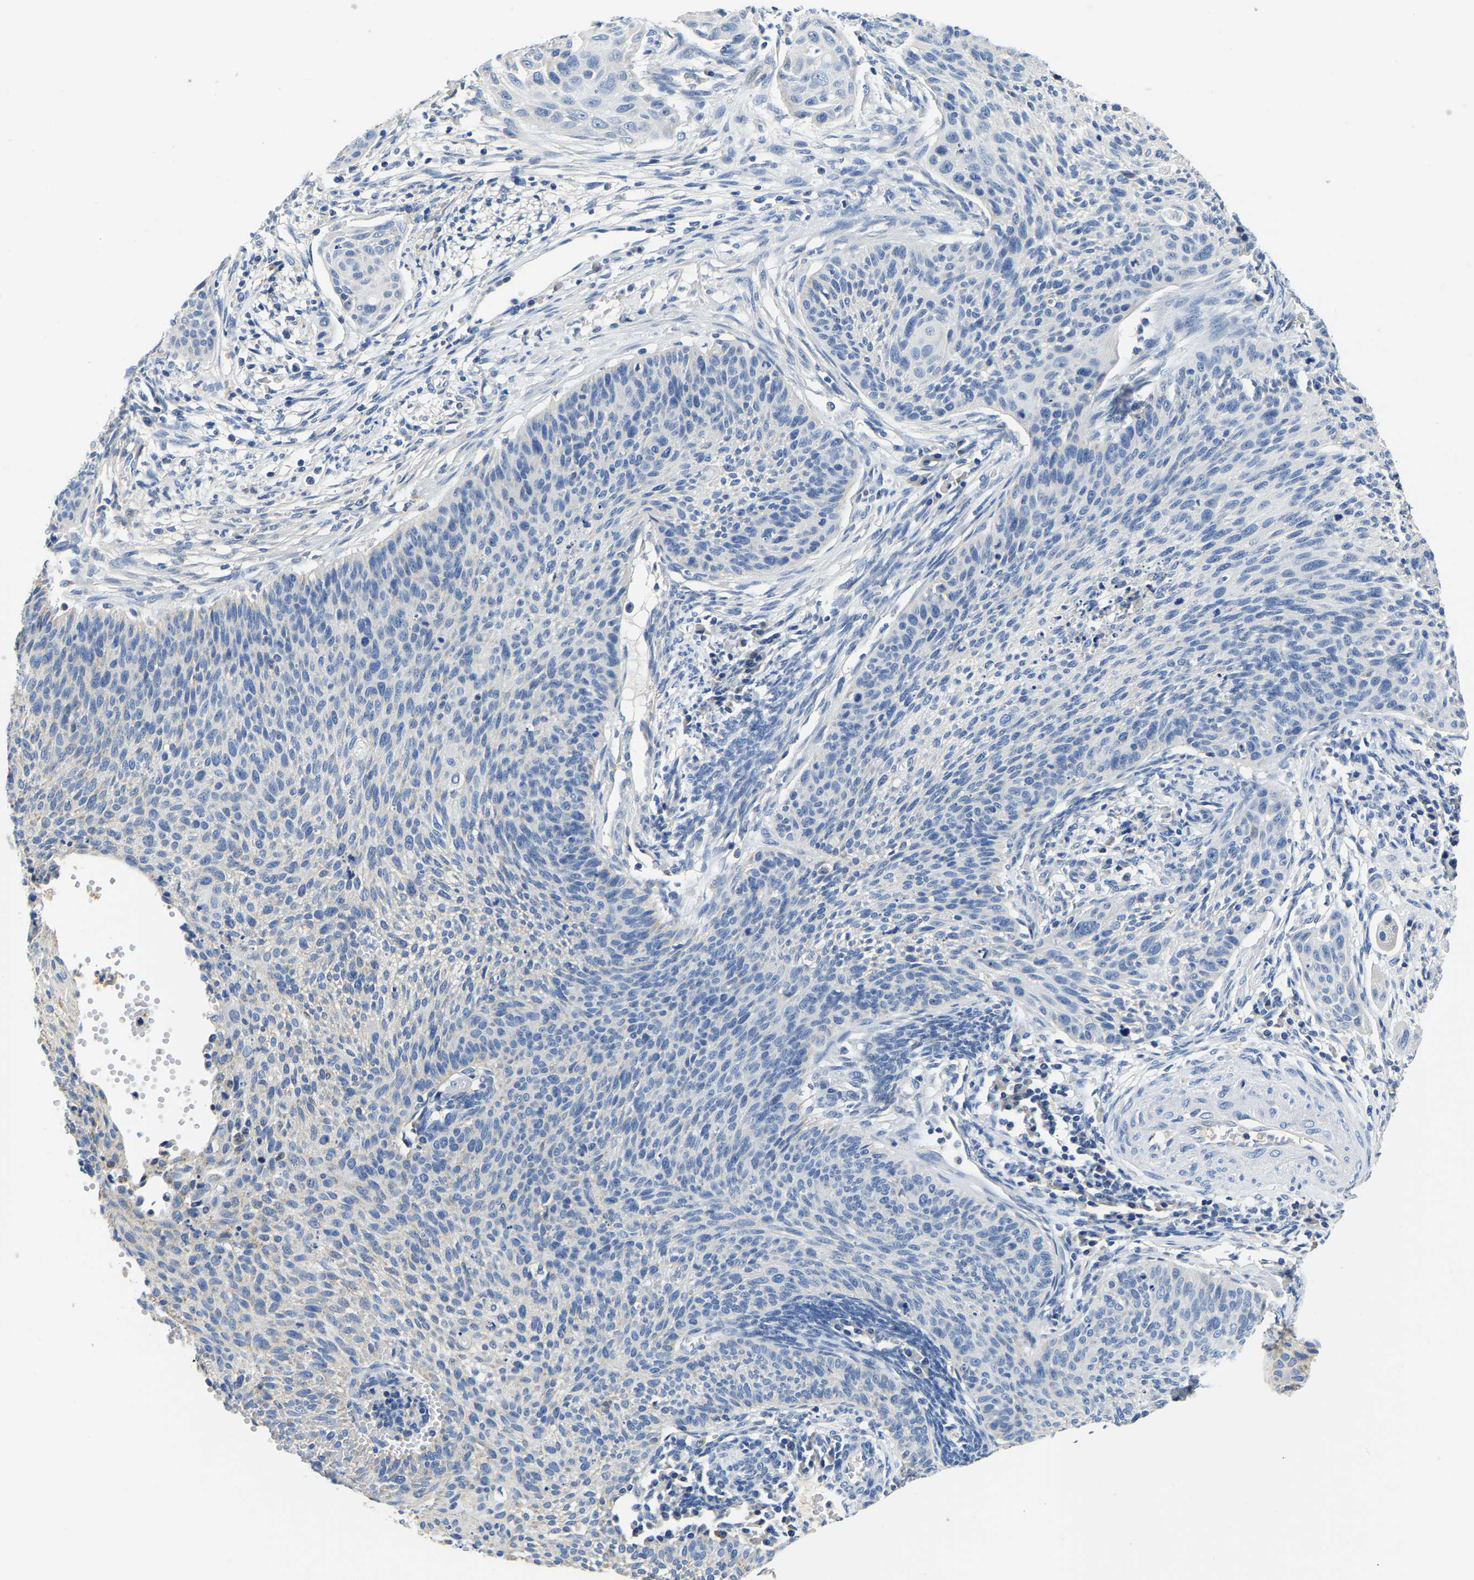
{"staining": {"intensity": "negative", "quantity": "none", "location": "none"}, "tissue": "cervical cancer", "cell_type": "Tumor cells", "image_type": "cancer", "snomed": [{"axis": "morphology", "description": "Squamous cell carcinoma, NOS"}, {"axis": "topography", "description": "Cervix"}], "caption": "High magnification brightfield microscopy of cervical squamous cell carcinoma stained with DAB (3,3'-diaminobenzidine) (brown) and counterstained with hematoxylin (blue): tumor cells show no significant positivity.", "gene": "PCK2", "patient": {"sex": "female", "age": 70}}